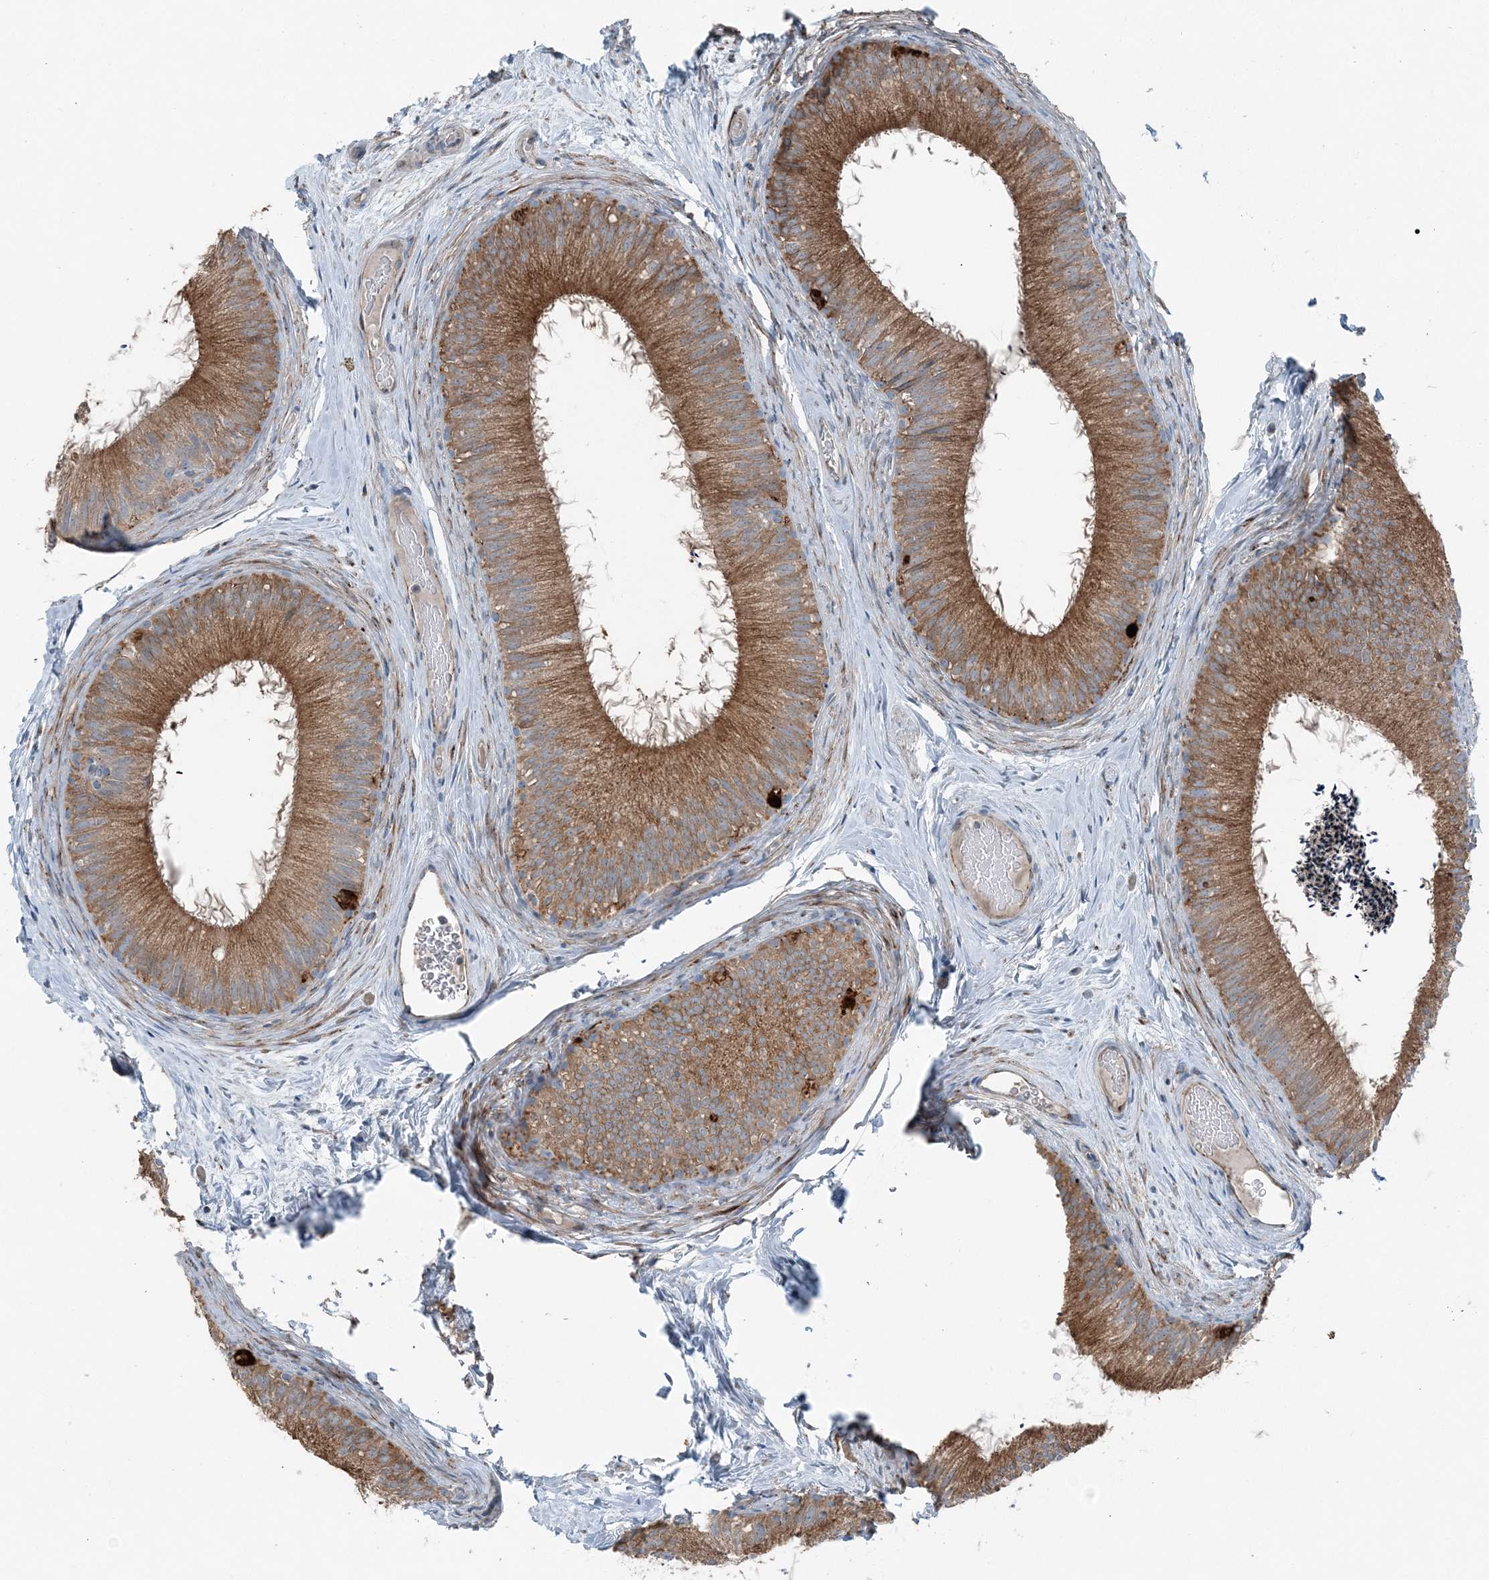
{"staining": {"intensity": "strong", "quantity": ">75%", "location": "cytoplasmic/membranous"}, "tissue": "epididymis", "cell_type": "Glandular cells", "image_type": "normal", "snomed": [{"axis": "morphology", "description": "Normal tissue, NOS"}, {"axis": "topography", "description": "Epididymis"}], "caption": "Epididymis stained with DAB IHC demonstrates high levels of strong cytoplasmic/membranous staining in approximately >75% of glandular cells.", "gene": "KY", "patient": {"sex": "male", "age": 50}}